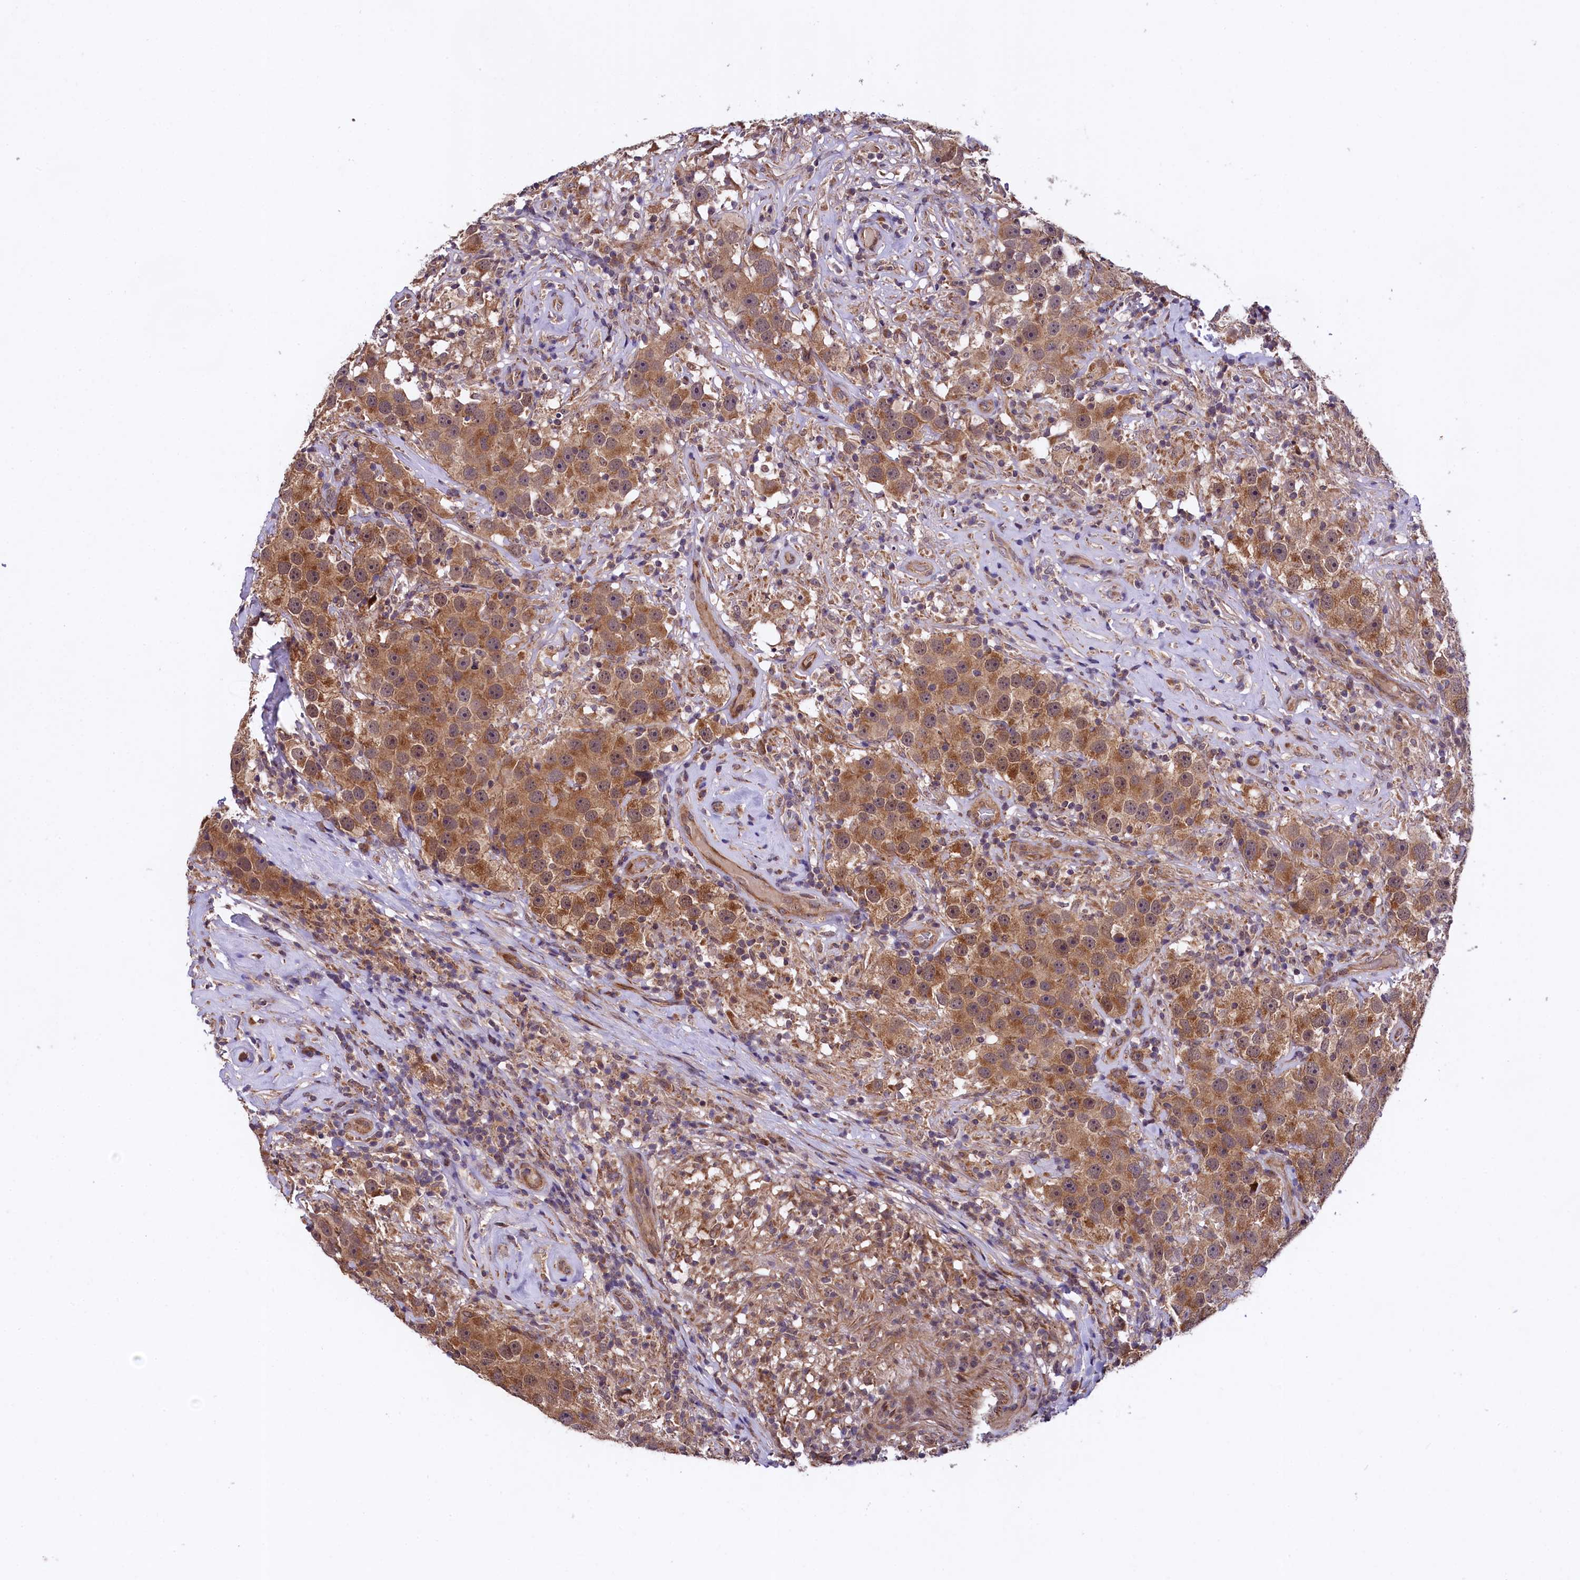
{"staining": {"intensity": "moderate", "quantity": ">75%", "location": "cytoplasmic/membranous"}, "tissue": "testis cancer", "cell_type": "Tumor cells", "image_type": "cancer", "snomed": [{"axis": "morphology", "description": "Seminoma, NOS"}, {"axis": "topography", "description": "Testis"}], "caption": "Approximately >75% of tumor cells in human seminoma (testis) display moderate cytoplasmic/membranous protein staining as visualized by brown immunohistochemical staining.", "gene": "DOHH", "patient": {"sex": "male", "age": 49}}